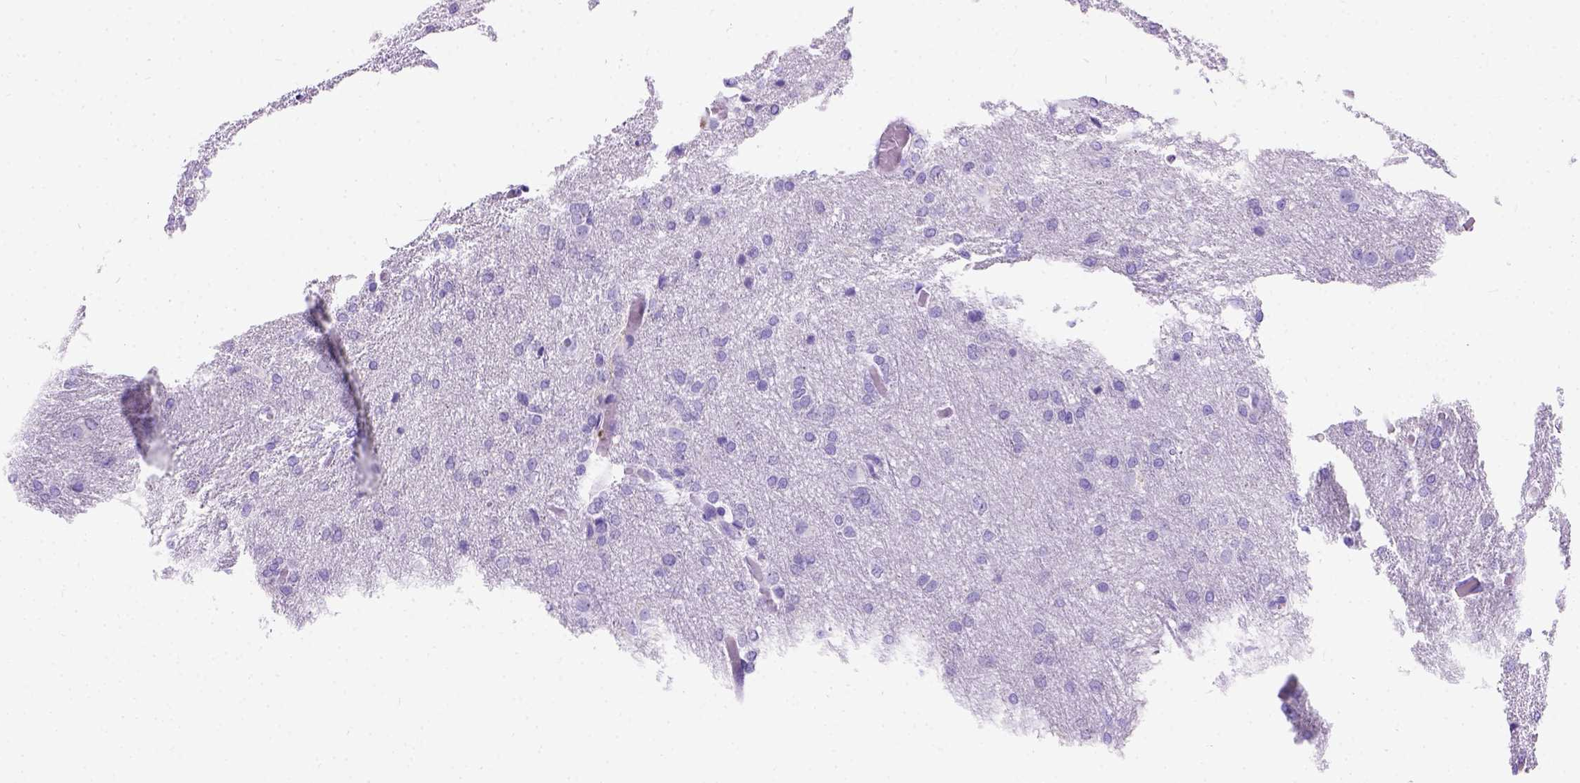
{"staining": {"intensity": "negative", "quantity": "none", "location": "none"}, "tissue": "glioma", "cell_type": "Tumor cells", "image_type": "cancer", "snomed": [{"axis": "morphology", "description": "Glioma, malignant, High grade"}, {"axis": "topography", "description": "Brain"}], "caption": "DAB immunohistochemical staining of human glioma displays no significant staining in tumor cells.", "gene": "C7orf57", "patient": {"sex": "male", "age": 68}}